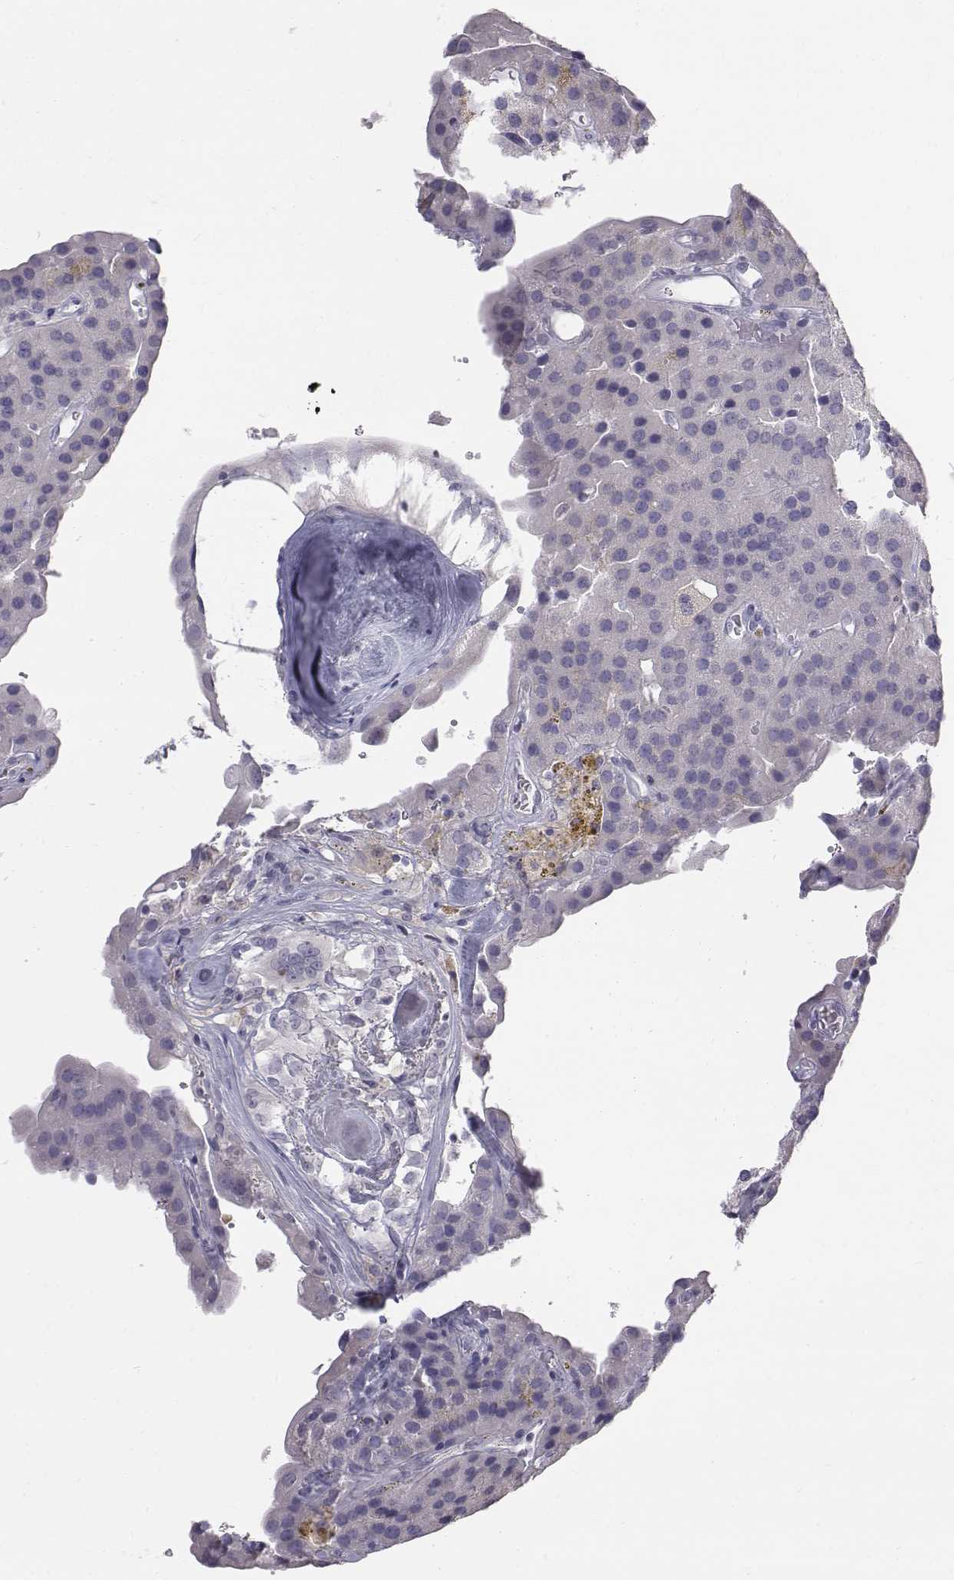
{"staining": {"intensity": "negative", "quantity": "none", "location": "none"}, "tissue": "parathyroid gland", "cell_type": "Glandular cells", "image_type": "normal", "snomed": [{"axis": "morphology", "description": "Normal tissue, NOS"}, {"axis": "morphology", "description": "Adenoma, NOS"}, {"axis": "topography", "description": "Parathyroid gland"}], "caption": "DAB immunohistochemical staining of unremarkable parathyroid gland demonstrates no significant expression in glandular cells.", "gene": "C6orf58", "patient": {"sex": "female", "age": 86}}